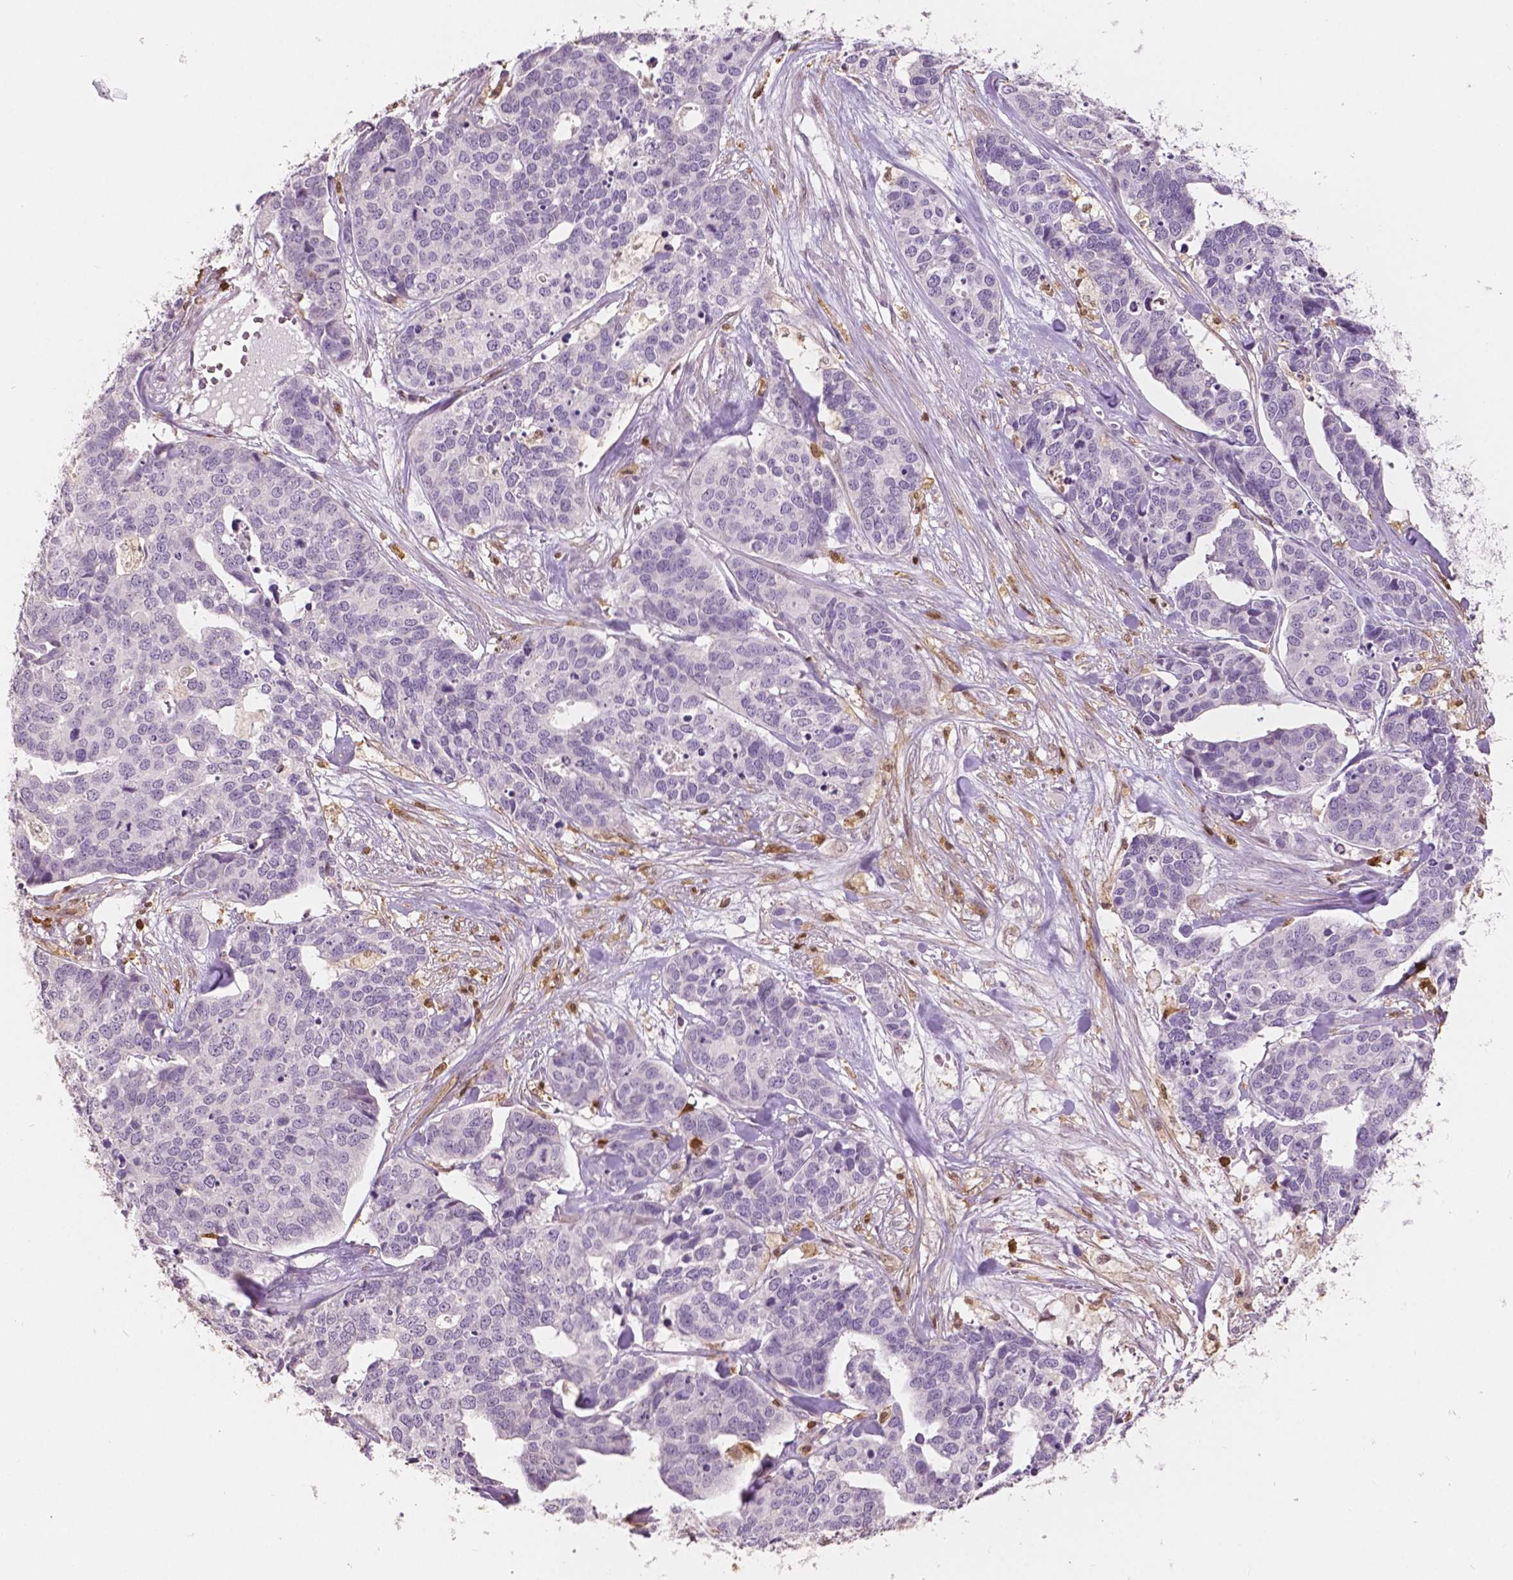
{"staining": {"intensity": "negative", "quantity": "none", "location": "none"}, "tissue": "ovarian cancer", "cell_type": "Tumor cells", "image_type": "cancer", "snomed": [{"axis": "morphology", "description": "Carcinoma, endometroid"}, {"axis": "topography", "description": "Ovary"}], "caption": "Image shows no significant protein positivity in tumor cells of ovarian endometroid carcinoma.", "gene": "S100A4", "patient": {"sex": "female", "age": 65}}